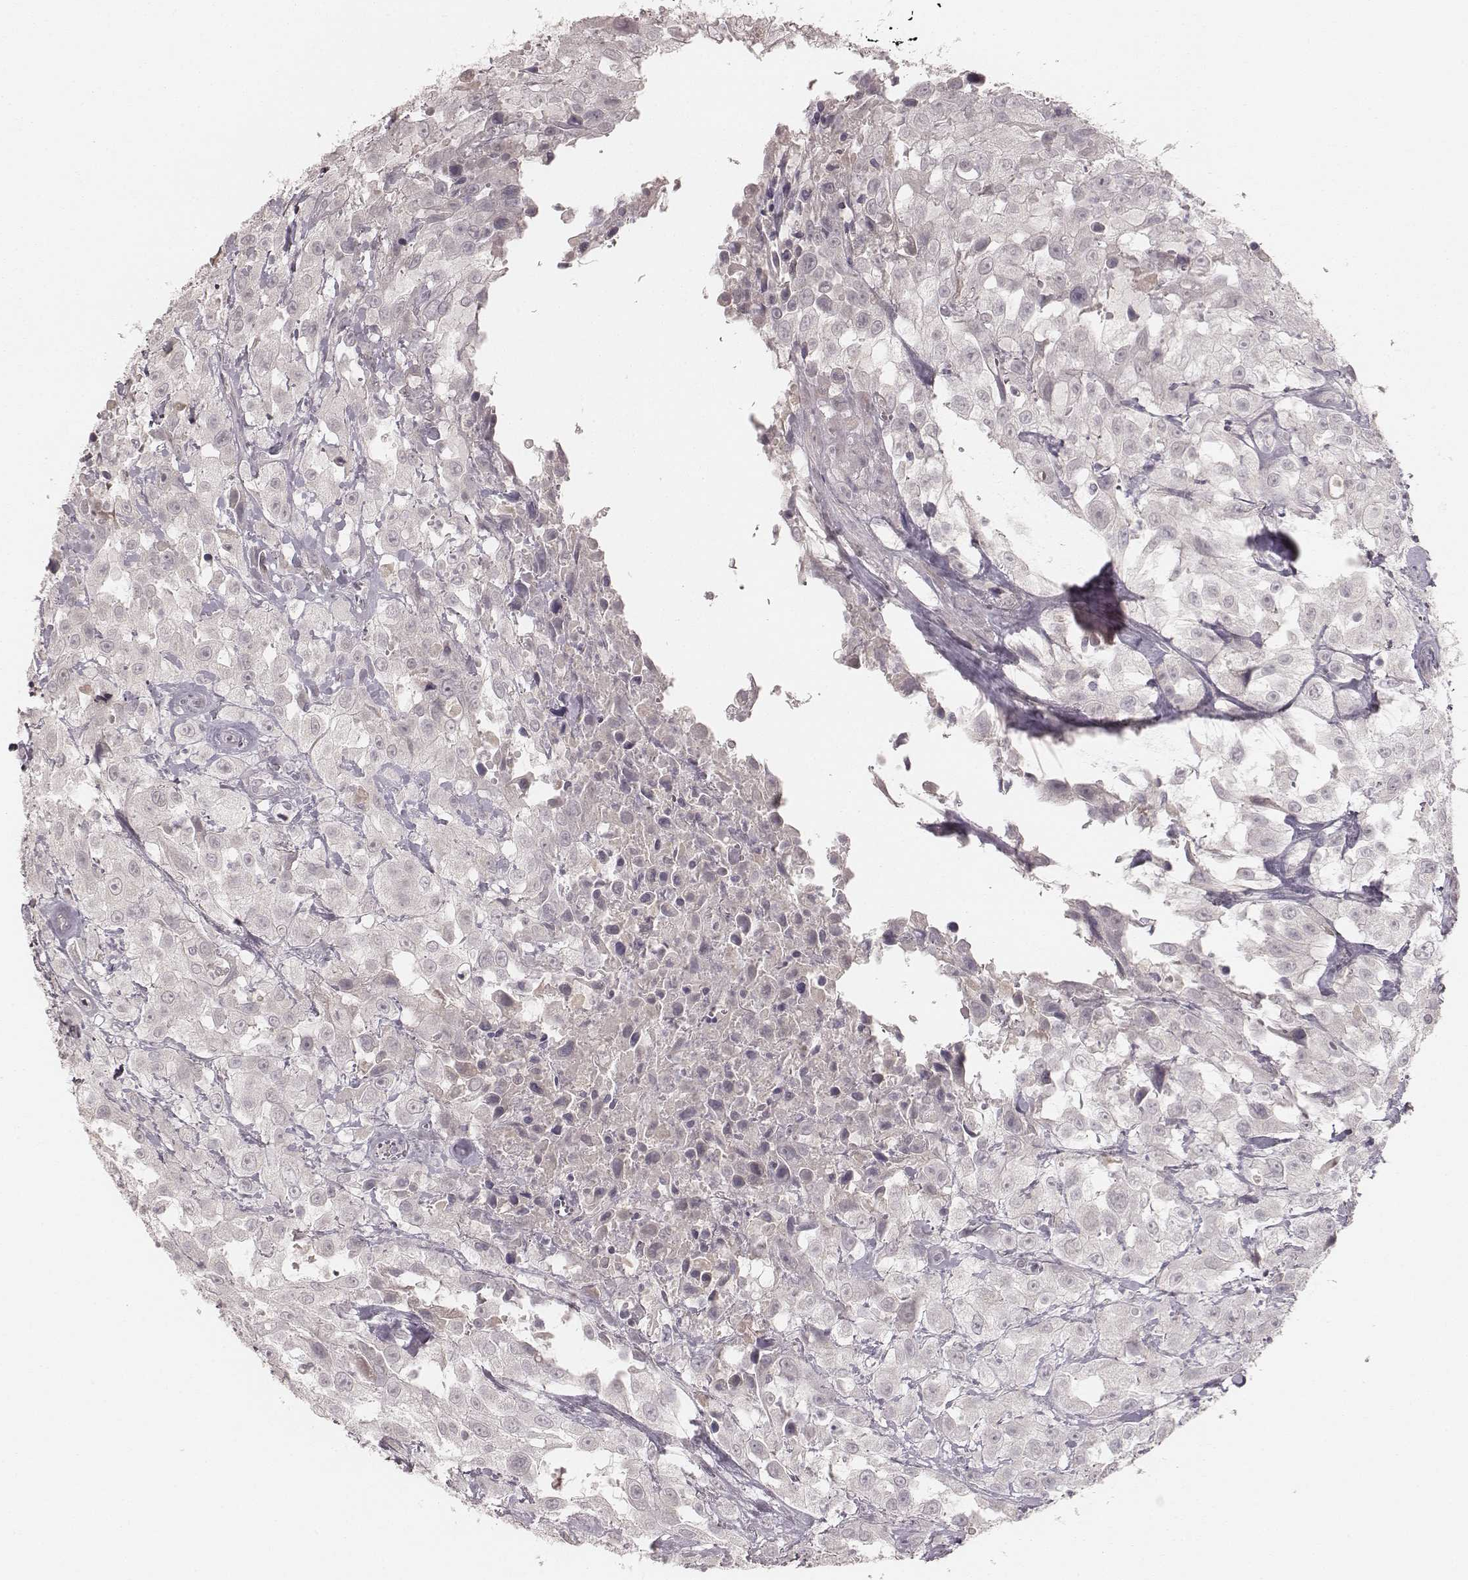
{"staining": {"intensity": "negative", "quantity": "none", "location": "none"}, "tissue": "urothelial cancer", "cell_type": "Tumor cells", "image_type": "cancer", "snomed": [{"axis": "morphology", "description": "Urothelial carcinoma, High grade"}, {"axis": "topography", "description": "Urinary bladder"}], "caption": "An image of human high-grade urothelial carcinoma is negative for staining in tumor cells. (DAB (3,3'-diaminobenzidine) immunohistochemistry with hematoxylin counter stain).", "gene": "LY6K", "patient": {"sex": "male", "age": 79}}